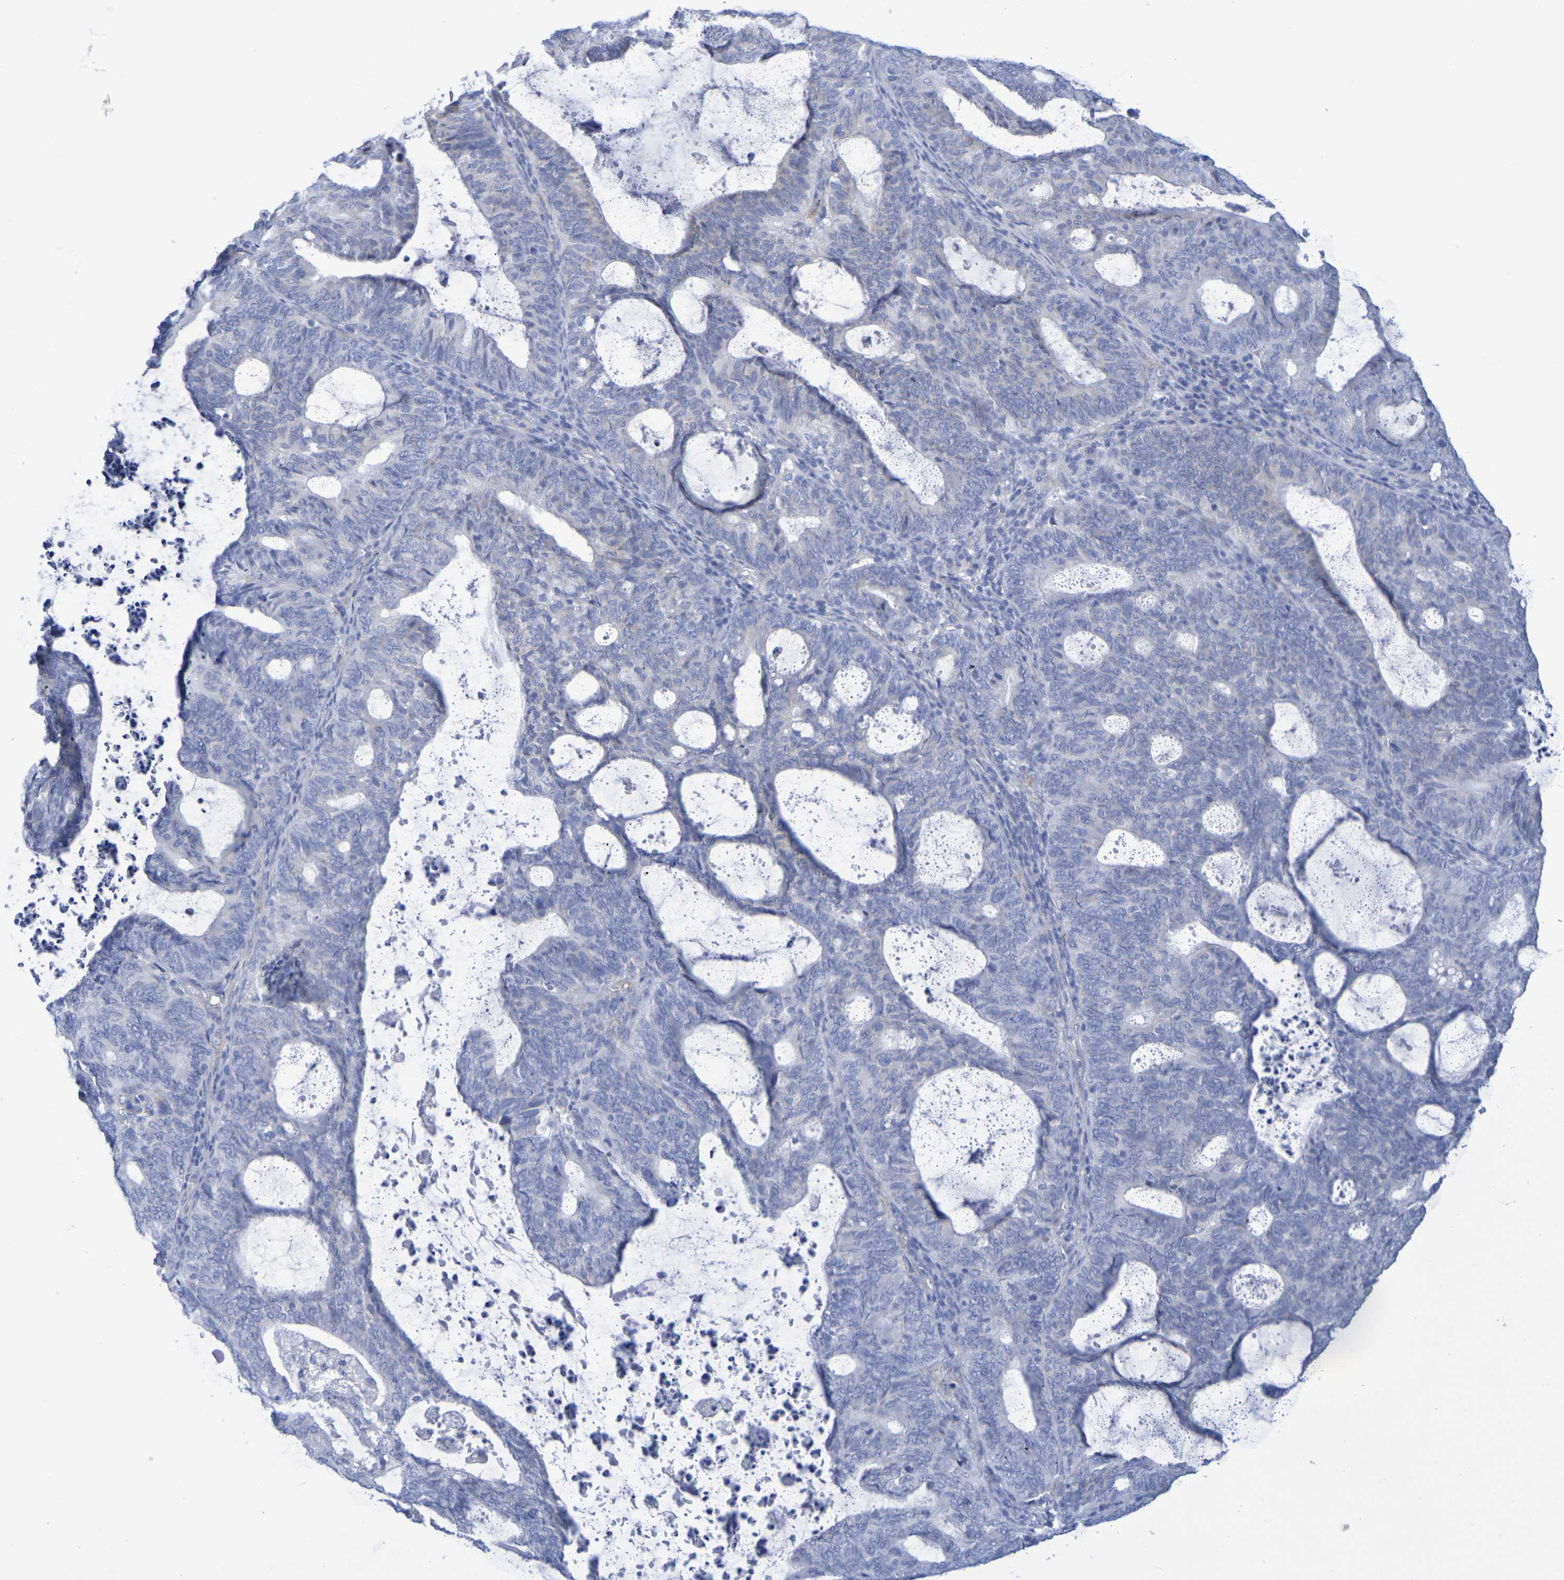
{"staining": {"intensity": "negative", "quantity": "none", "location": "none"}, "tissue": "endometrial cancer", "cell_type": "Tumor cells", "image_type": "cancer", "snomed": [{"axis": "morphology", "description": "Adenocarcinoma, NOS"}, {"axis": "topography", "description": "Uterus"}], "caption": "Immunohistochemistry image of neoplastic tissue: endometrial adenocarcinoma stained with DAB (3,3'-diaminobenzidine) exhibits no significant protein expression in tumor cells. The staining was performed using DAB to visualize the protein expression in brown, while the nuclei were stained in blue with hematoxylin (Magnification: 20x).", "gene": "TMCC3", "patient": {"sex": "female", "age": 83}}